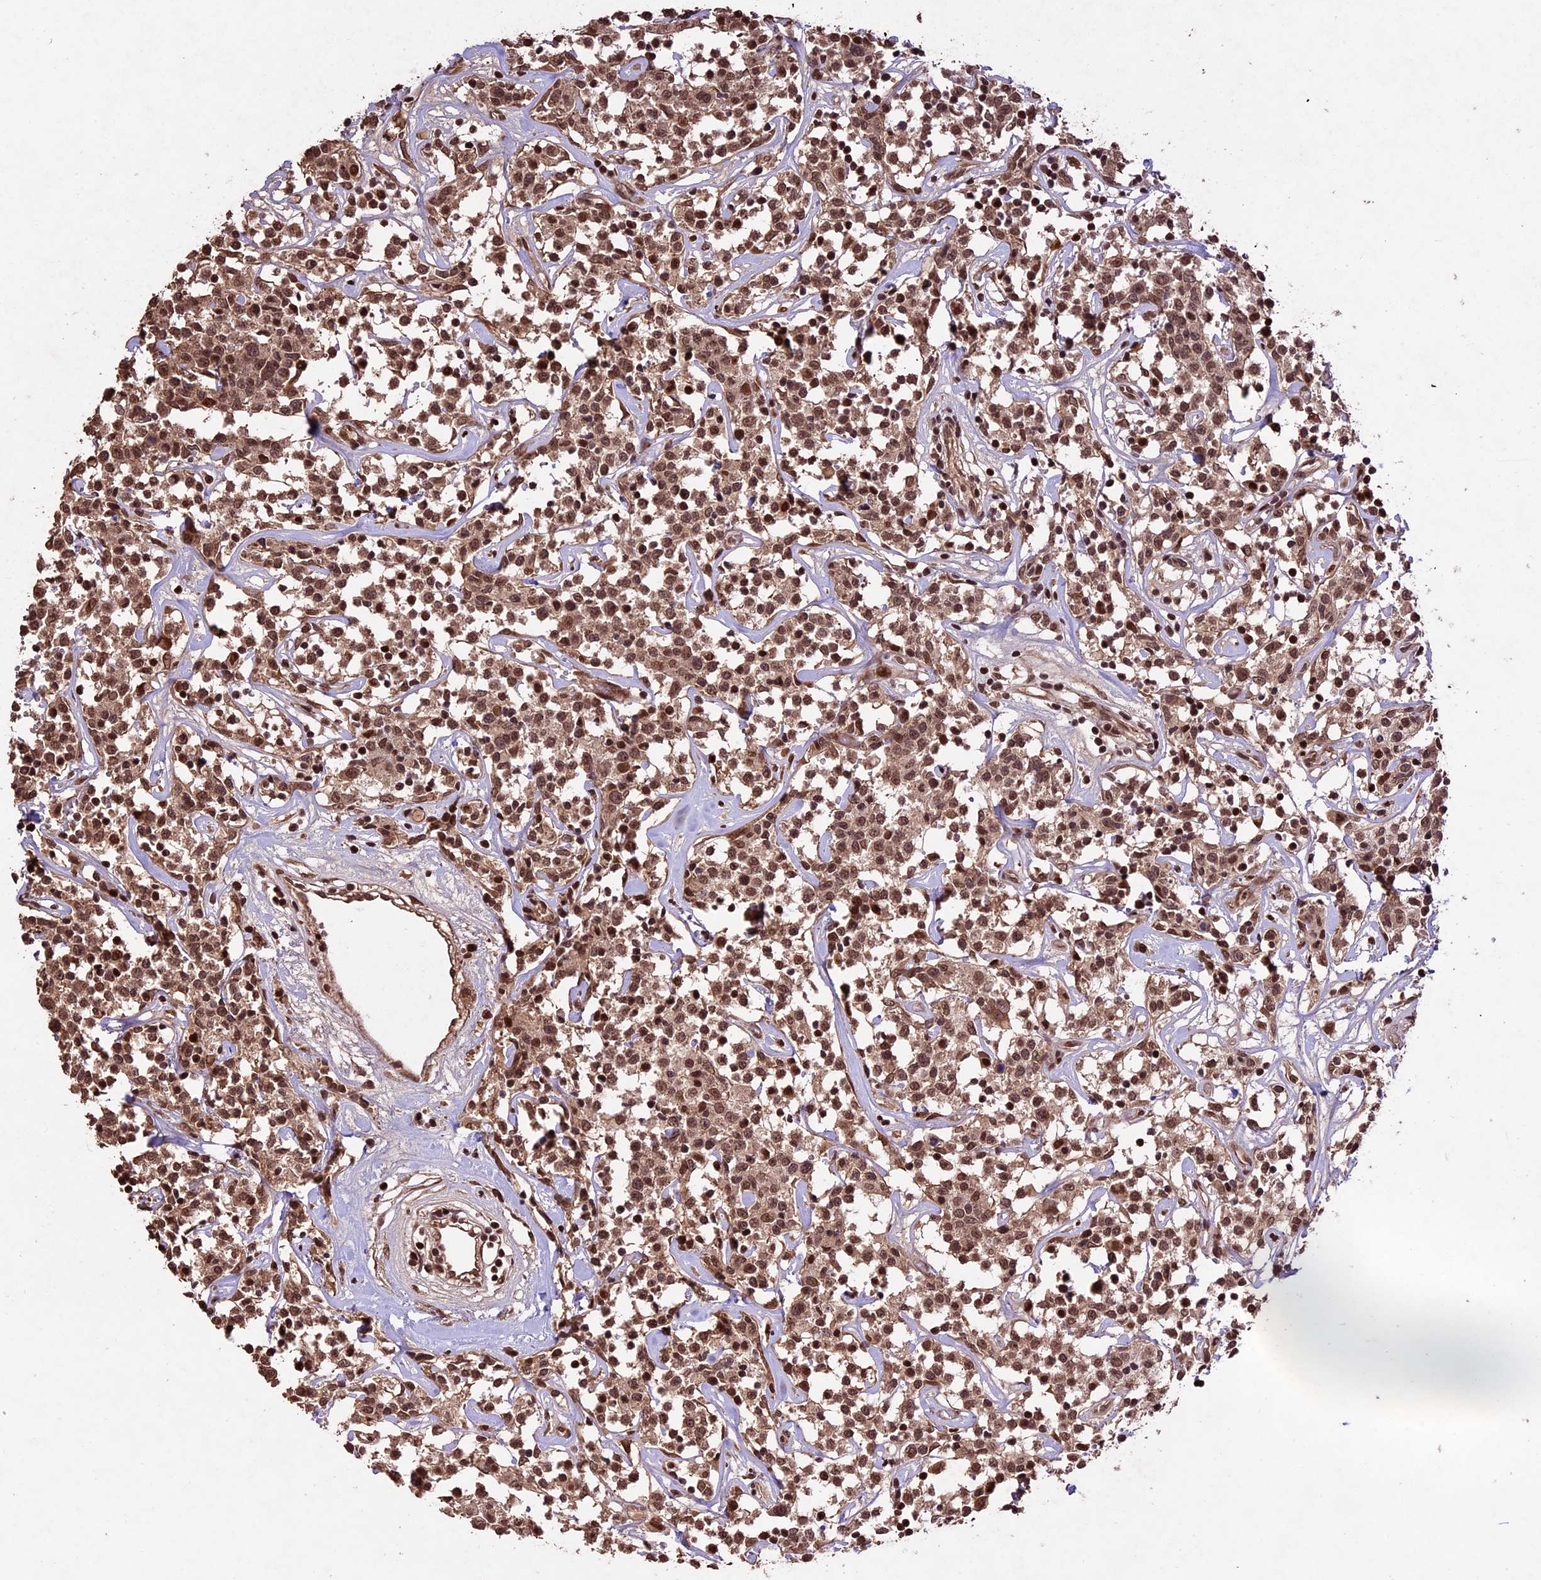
{"staining": {"intensity": "moderate", "quantity": ">75%", "location": "cytoplasmic/membranous,nuclear"}, "tissue": "lymphoma", "cell_type": "Tumor cells", "image_type": "cancer", "snomed": [{"axis": "morphology", "description": "Malignant lymphoma, non-Hodgkin's type, Low grade"}, {"axis": "topography", "description": "Small intestine"}], "caption": "High-magnification brightfield microscopy of low-grade malignant lymphoma, non-Hodgkin's type stained with DAB (3,3'-diaminobenzidine) (brown) and counterstained with hematoxylin (blue). tumor cells exhibit moderate cytoplasmic/membranous and nuclear positivity is identified in about>75% of cells.", "gene": "CDKN2AIP", "patient": {"sex": "female", "age": 59}}